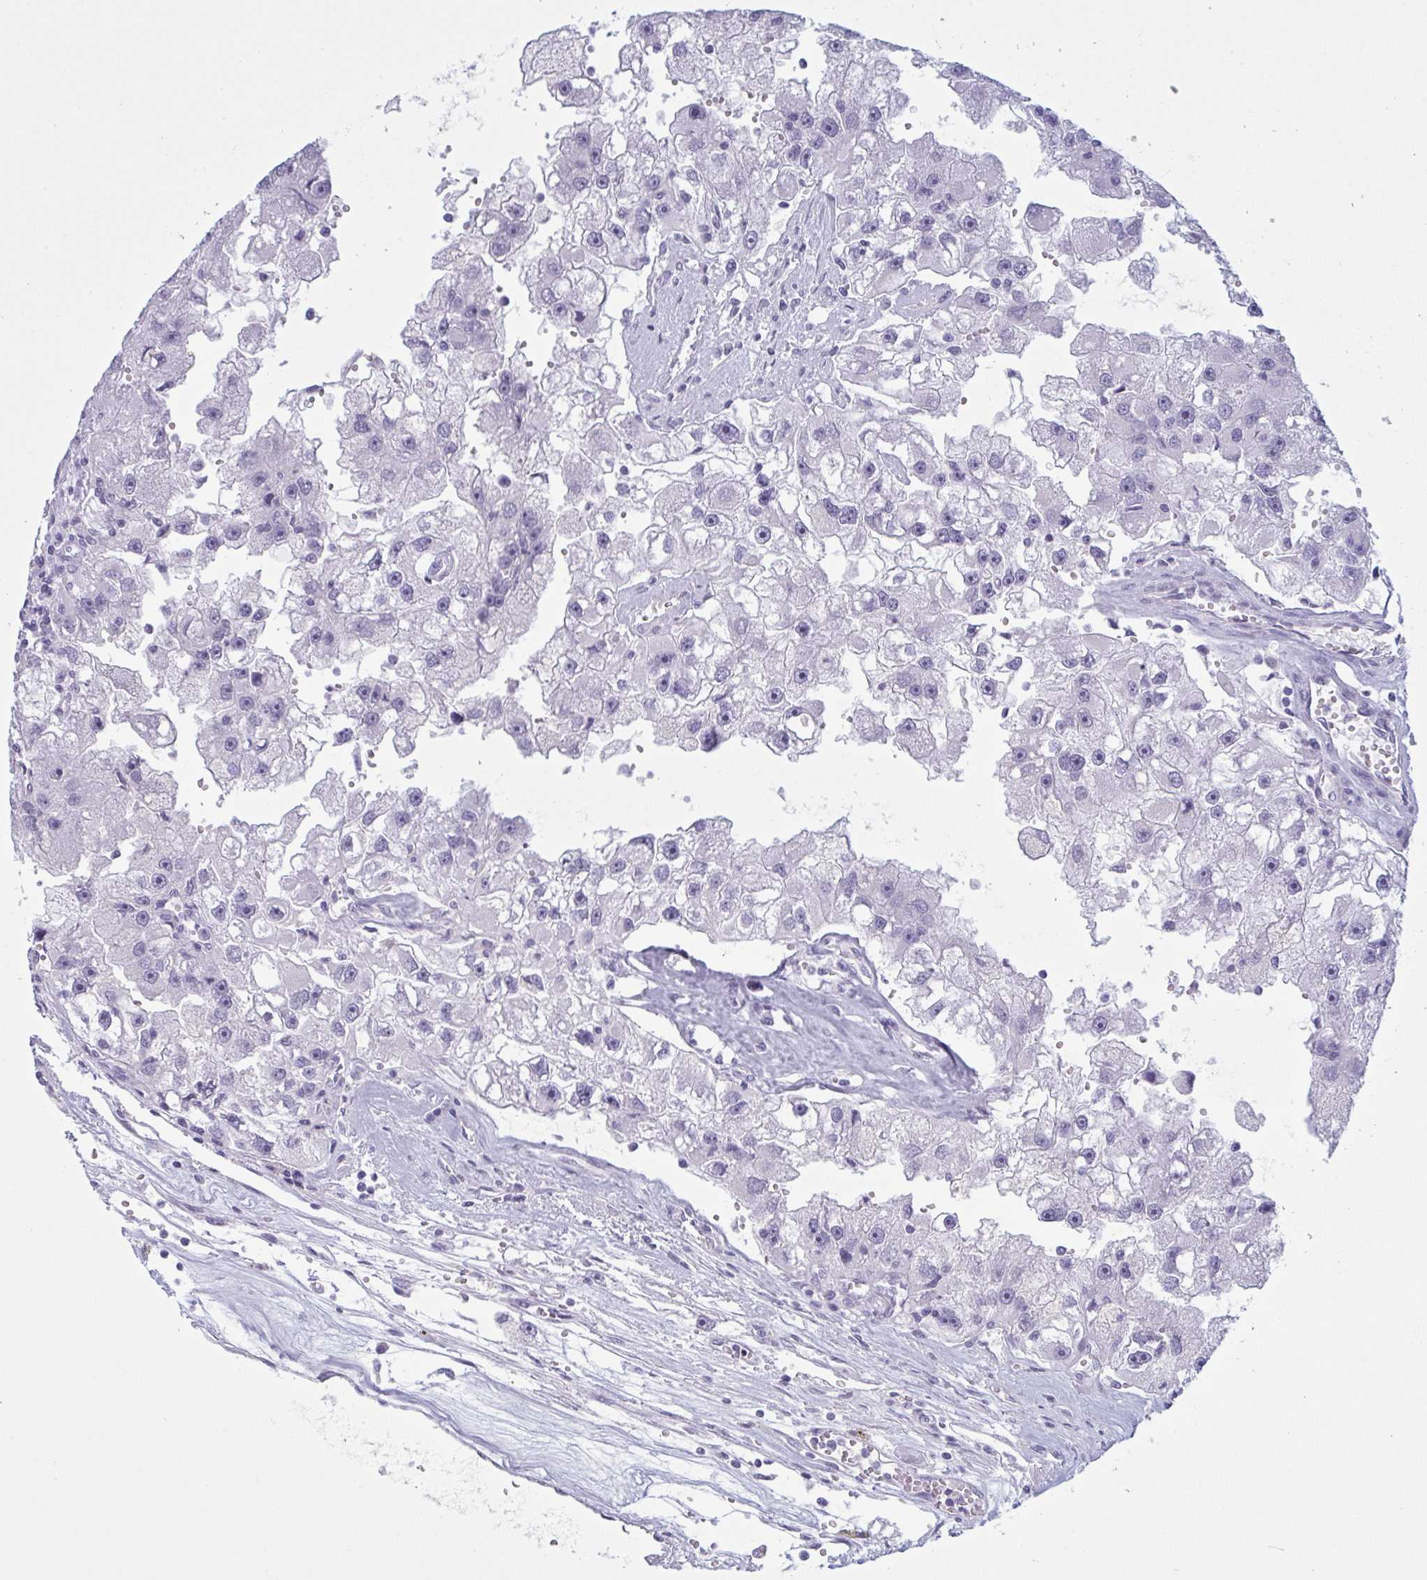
{"staining": {"intensity": "negative", "quantity": "none", "location": "none"}, "tissue": "renal cancer", "cell_type": "Tumor cells", "image_type": "cancer", "snomed": [{"axis": "morphology", "description": "Adenocarcinoma, NOS"}, {"axis": "topography", "description": "Kidney"}], "caption": "Human adenocarcinoma (renal) stained for a protein using IHC demonstrates no positivity in tumor cells.", "gene": "OR1L3", "patient": {"sex": "male", "age": 63}}